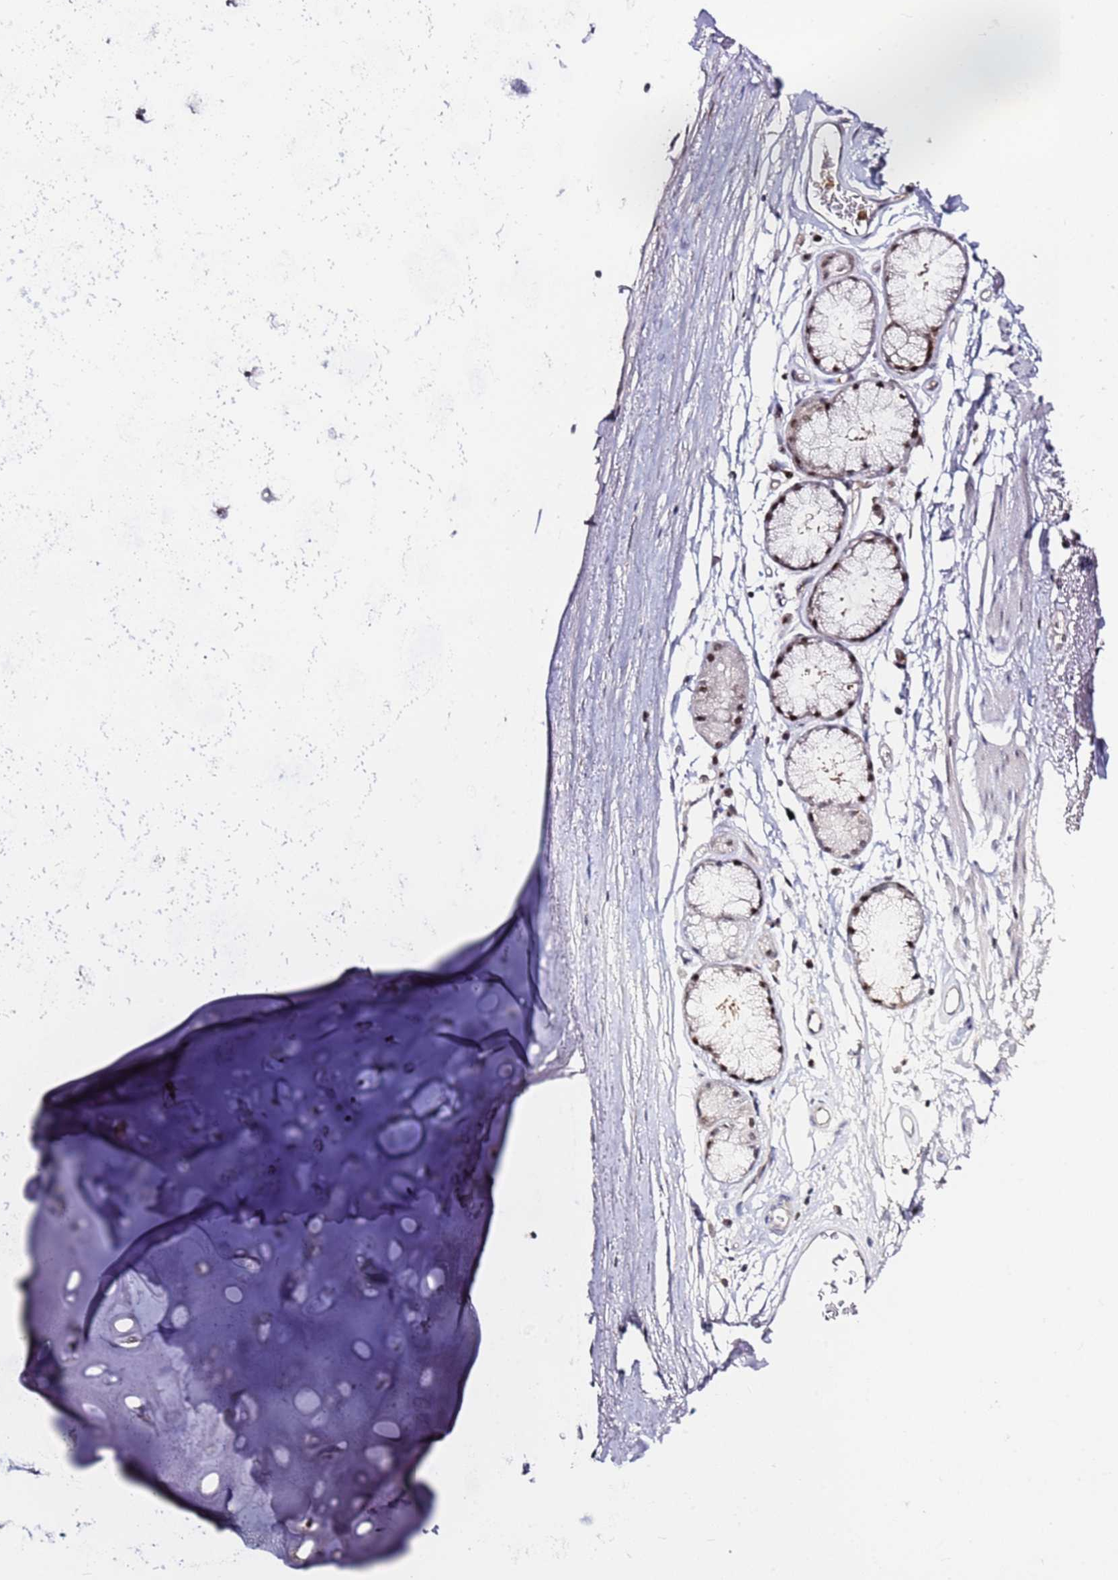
{"staining": {"intensity": "weak", "quantity": "25%-75%", "location": "nuclear"}, "tissue": "soft tissue", "cell_type": "Chondrocytes", "image_type": "normal", "snomed": [{"axis": "morphology", "description": "Normal tissue, NOS"}, {"axis": "topography", "description": "Cartilage tissue"}], "caption": "A histopathology image of soft tissue stained for a protein exhibits weak nuclear brown staining in chondrocytes.", "gene": "FCF1", "patient": {"sex": "male", "age": 73}}